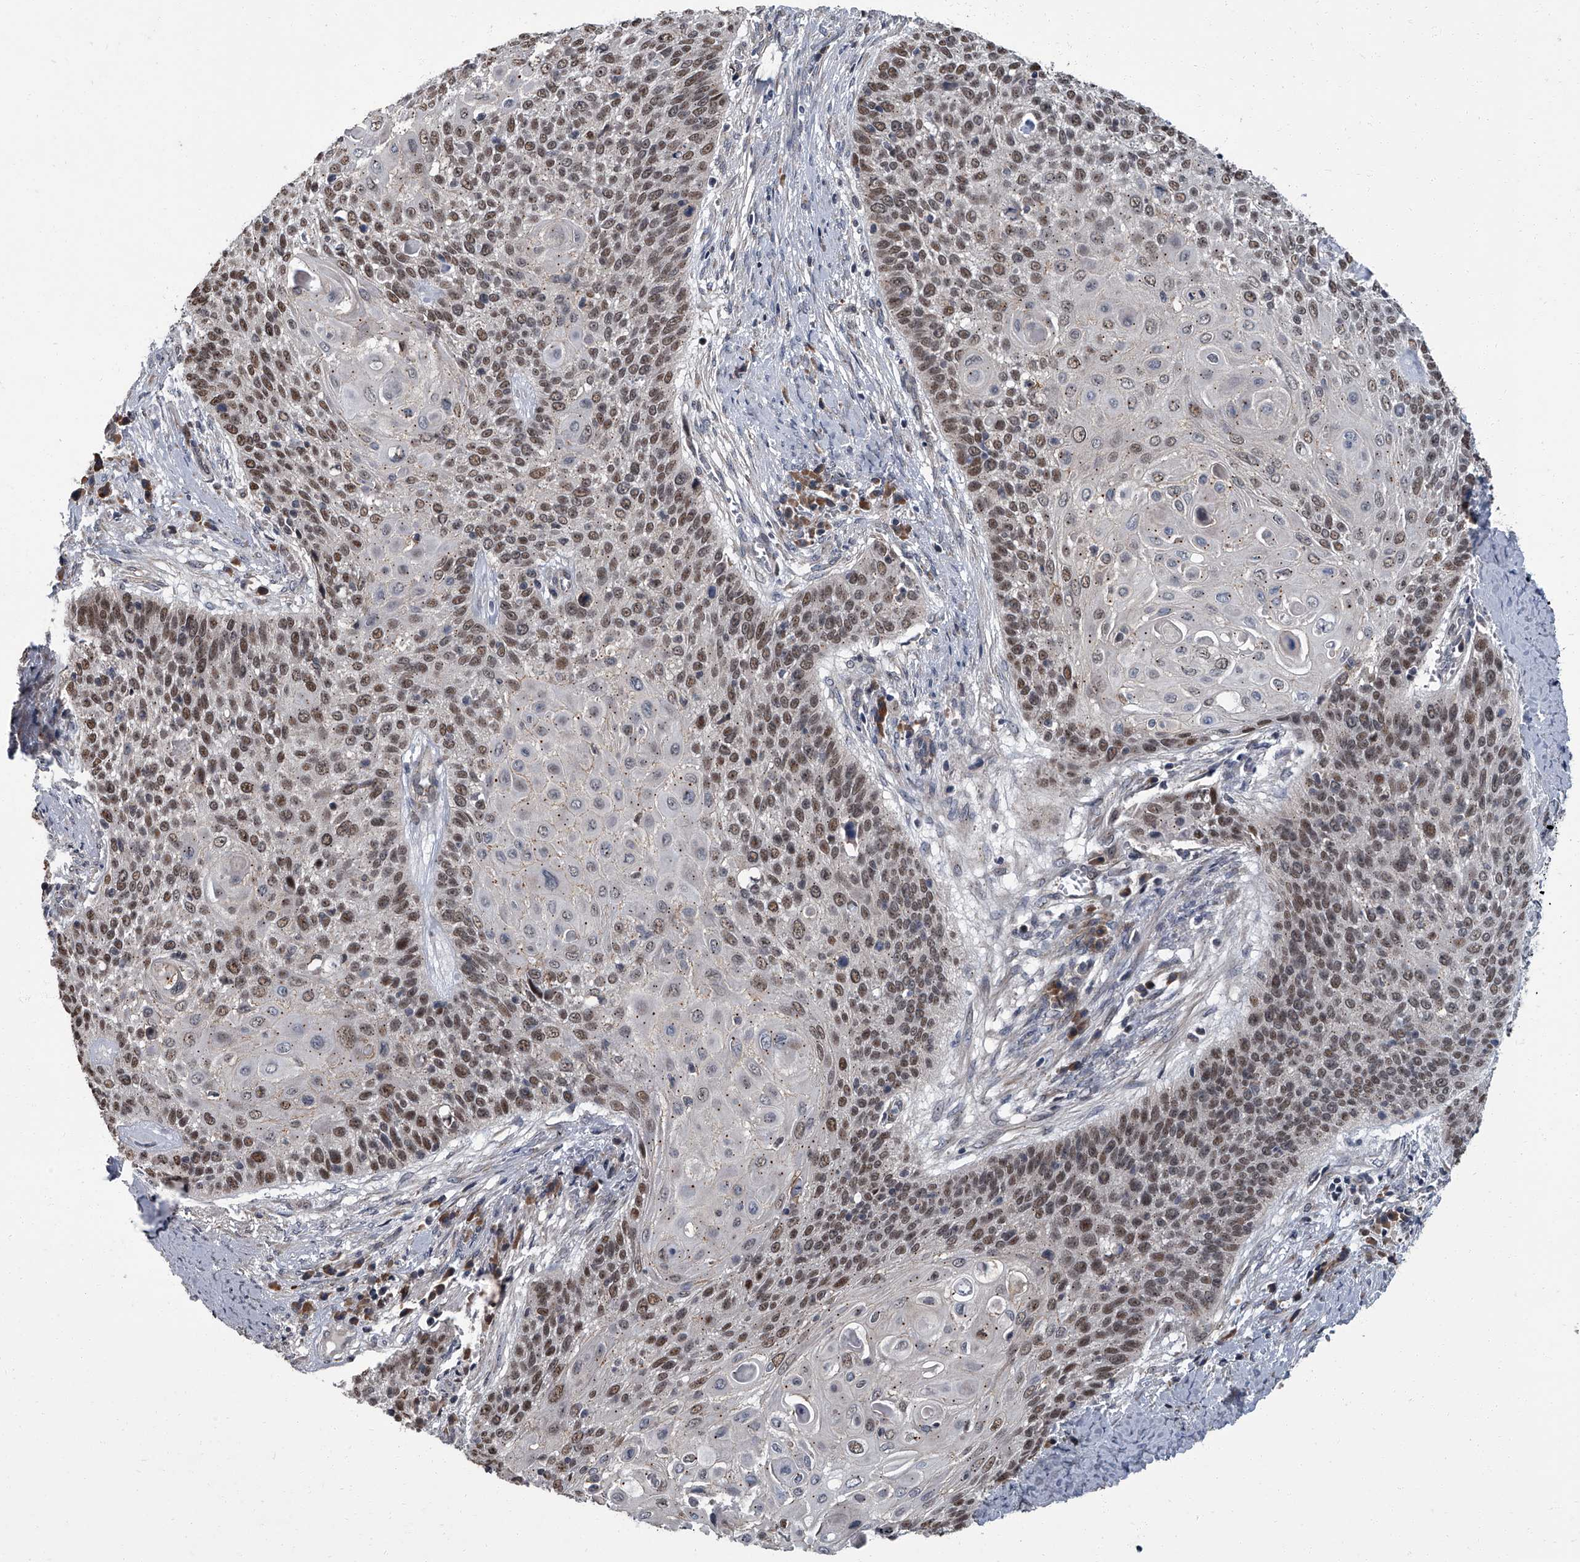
{"staining": {"intensity": "moderate", "quantity": "25%-75%", "location": "nuclear"}, "tissue": "cervical cancer", "cell_type": "Tumor cells", "image_type": "cancer", "snomed": [{"axis": "morphology", "description": "Squamous cell carcinoma, NOS"}, {"axis": "topography", "description": "Cervix"}], "caption": "Protein positivity by immunohistochemistry demonstrates moderate nuclear expression in approximately 25%-75% of tumor cells in cervical cancer (squamous cell carcinoma). Nuclei are stained in blue.", "gene": "ZNF274", "patient": {"sex": "female", "age": 39}}